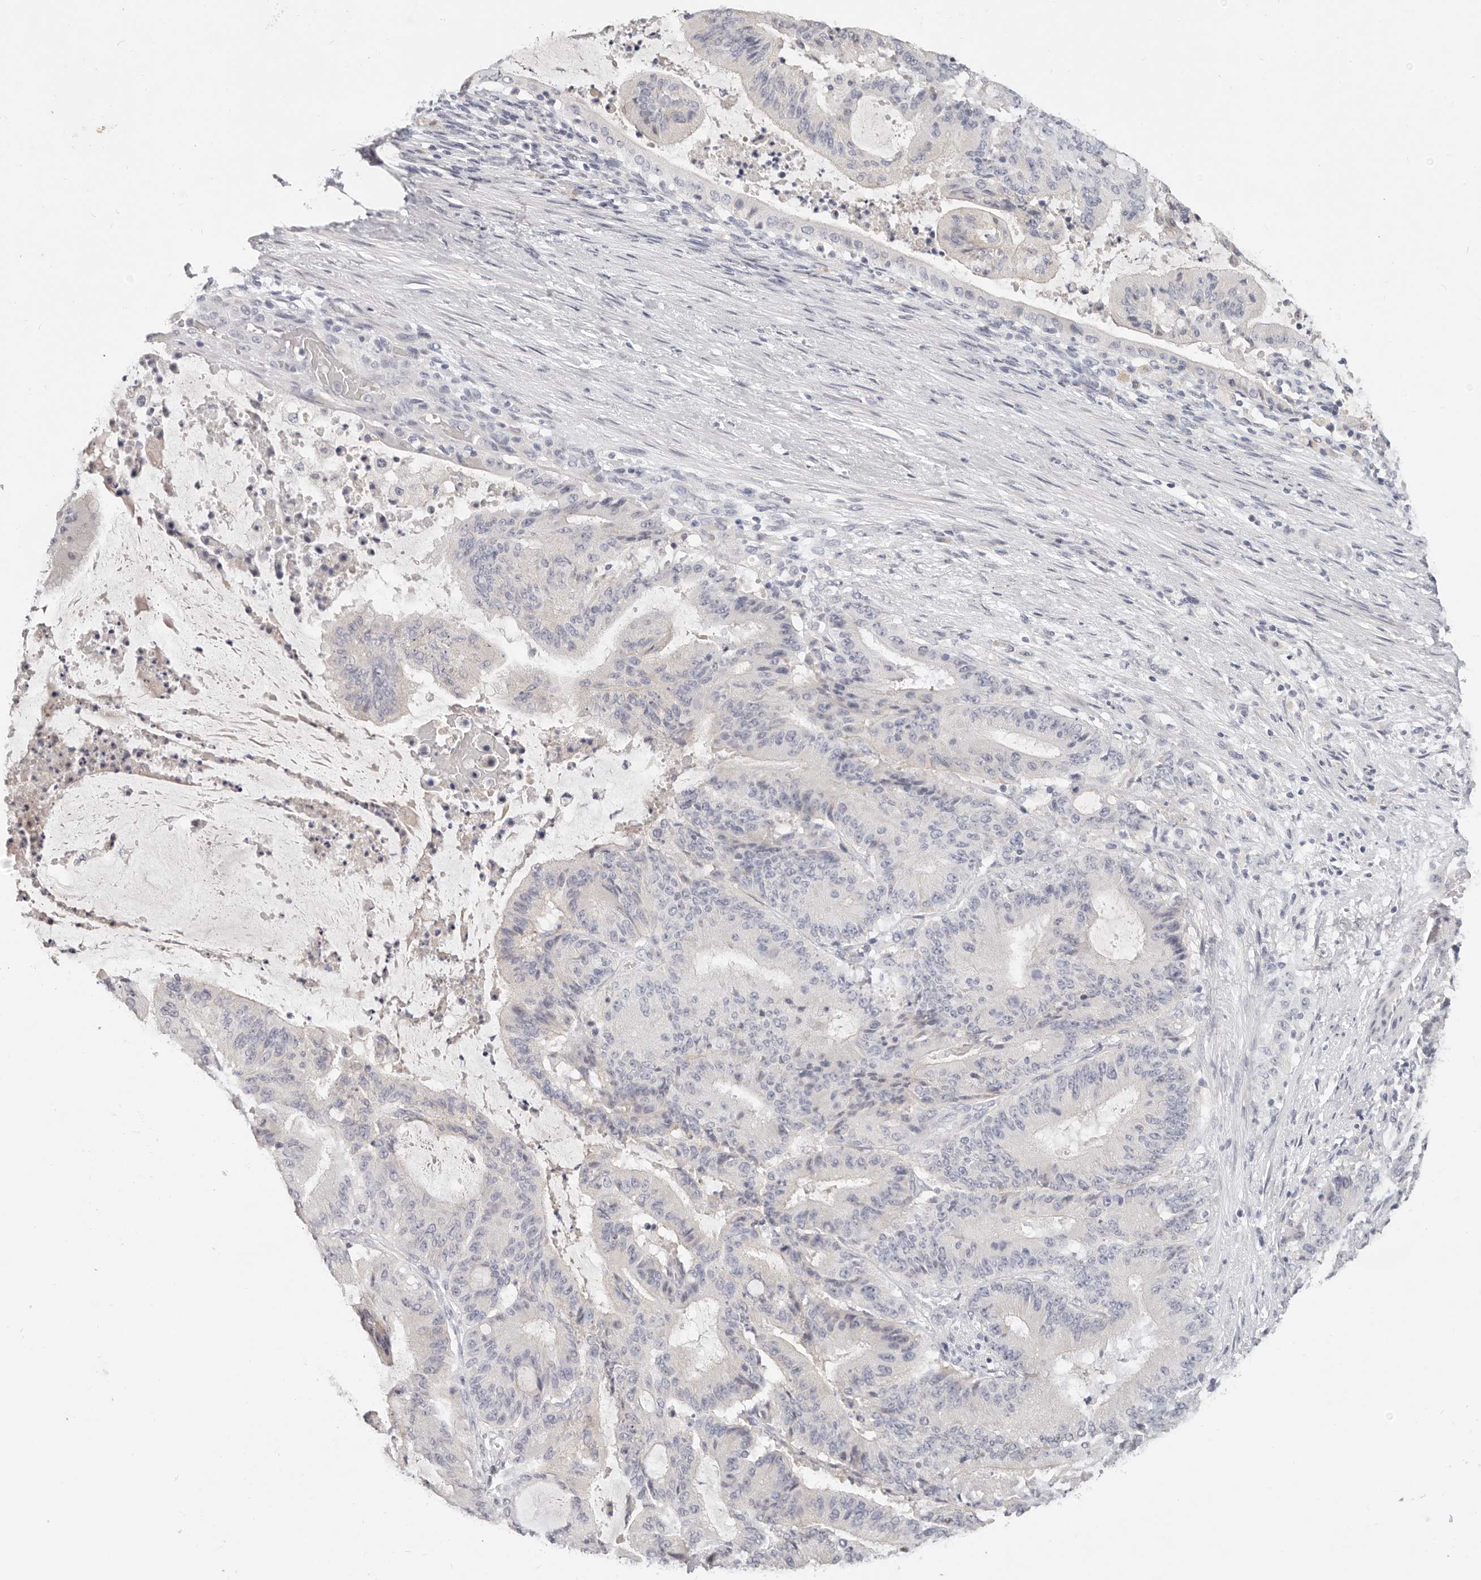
{"staining": {"intensity": "negative", "quantity": "none", "location": "none"}, "tissue": "liver cancer", "cell_type": "Tumor cells", "image_type": "cancer", "snomed": [{"axis": "morphology", "description": "Normal tissue, NOS"}, {"axis": "morphology", "description": "Cholangiocarcinoma"}, {"axis": "topography", "description": "Liver"}, {"axis": "topography", "description": "Peripheral nerve tissue"}], "caption": "IHC micrograph of human liver cancer stained for a protein (brown), which reveals no staining in tumor cells.", "gene": "TMEM63B", "patient": {"sex": "female", "age": 73}}